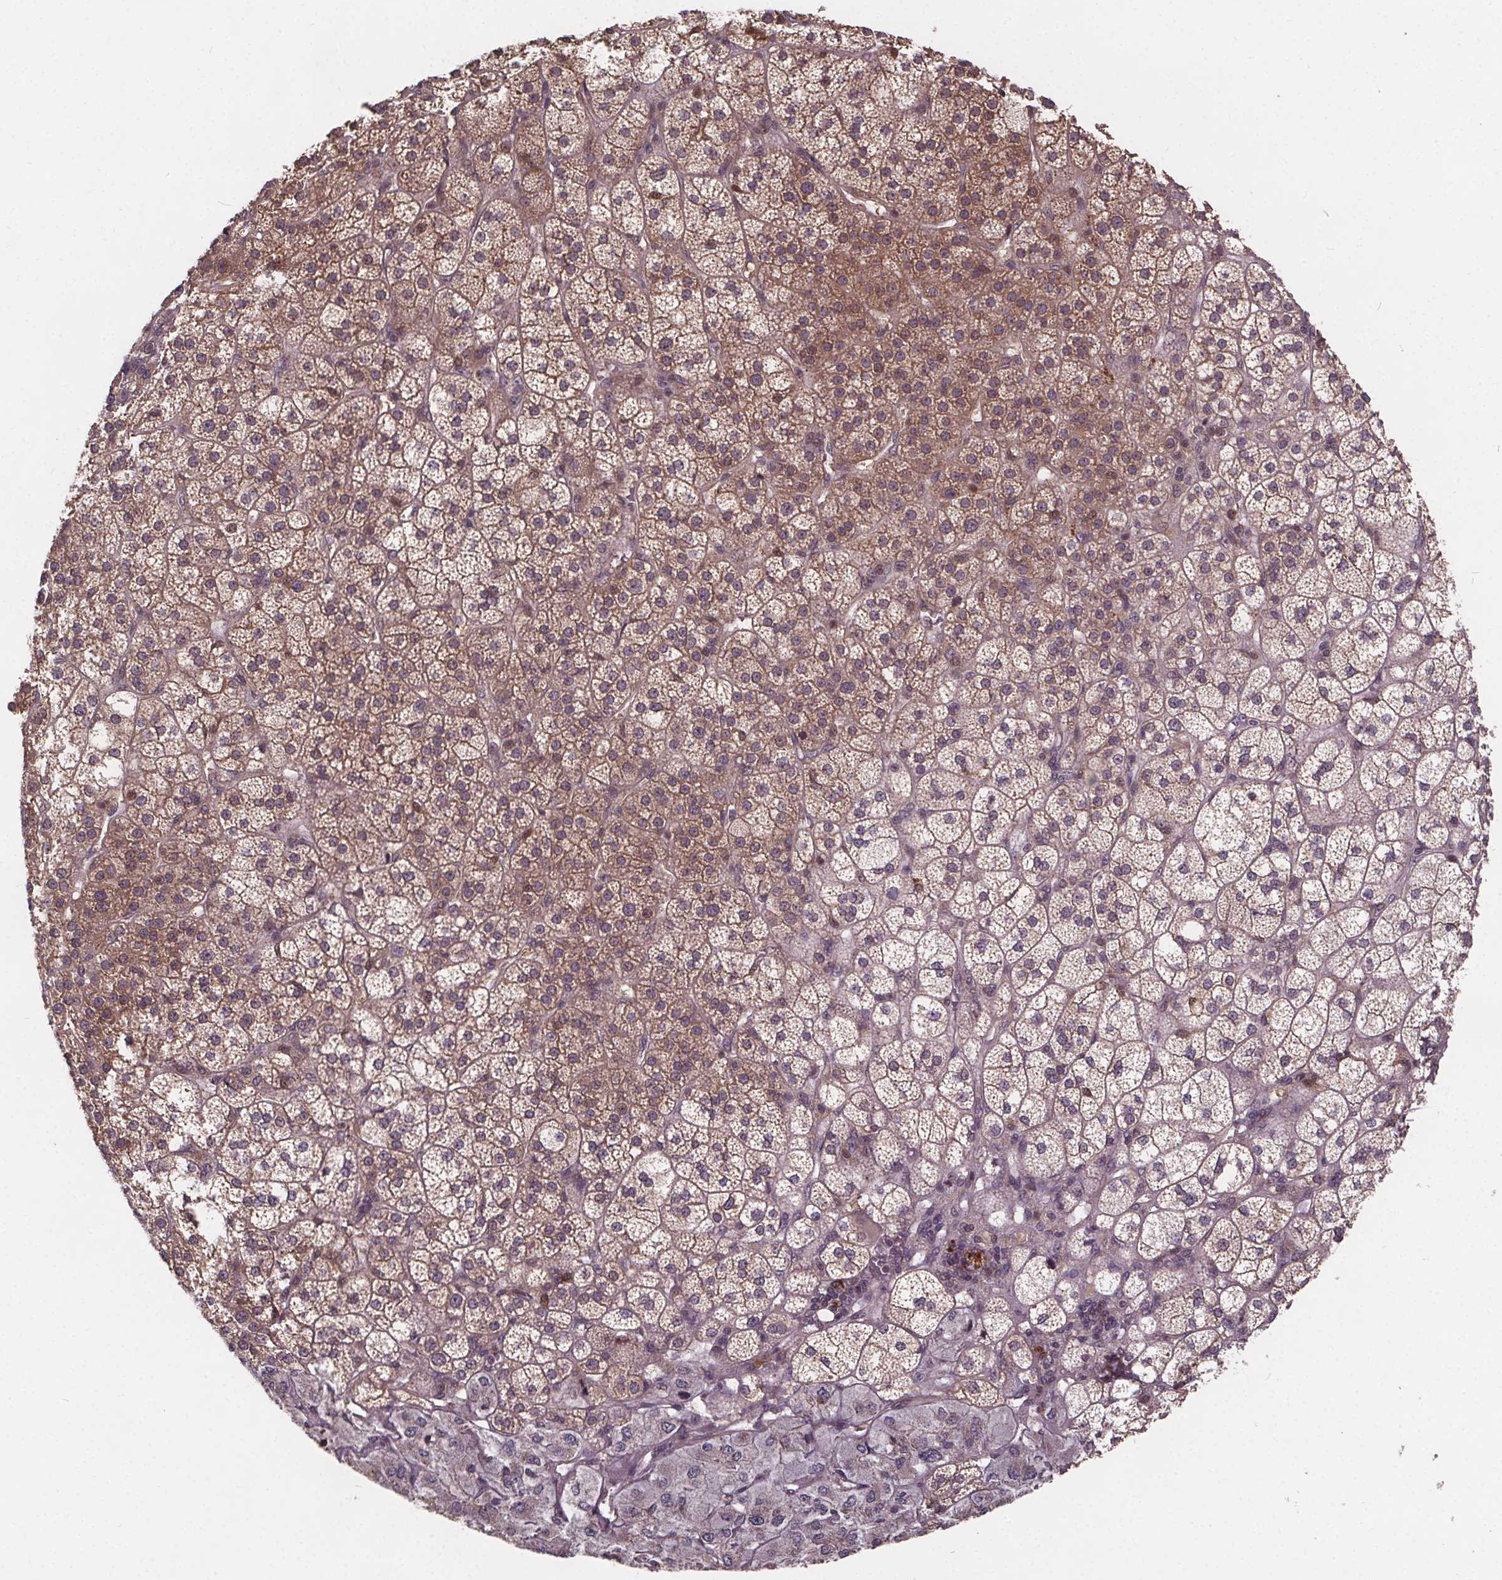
{"staining": {"intensity": "moderate", "quantity": "25%-75%", "location": "cytoplasmic/membranous"}, "tissue": "adrenal gland", "cell_type": "Glandular cells", "image_type": "normal", "snomed": [{"axis": "morphology", "description": "Normal tissue, NOS"}, {"axis": "topography", "description": "Adrenal gland"}], "caption": "Protein staining exhibits moderate cytoplasmic/membranous positivity in approximately 25%-75% of glandular cells in benign adrenal gland. The protein is stained brown, and the nuclei are stained in blue (DAB (3,3'-diaminobenzidine) IHC with brightfield microscopy, high magnification).", "gene": "USP9X", "patient": {"sex": "female", "age": 60}}